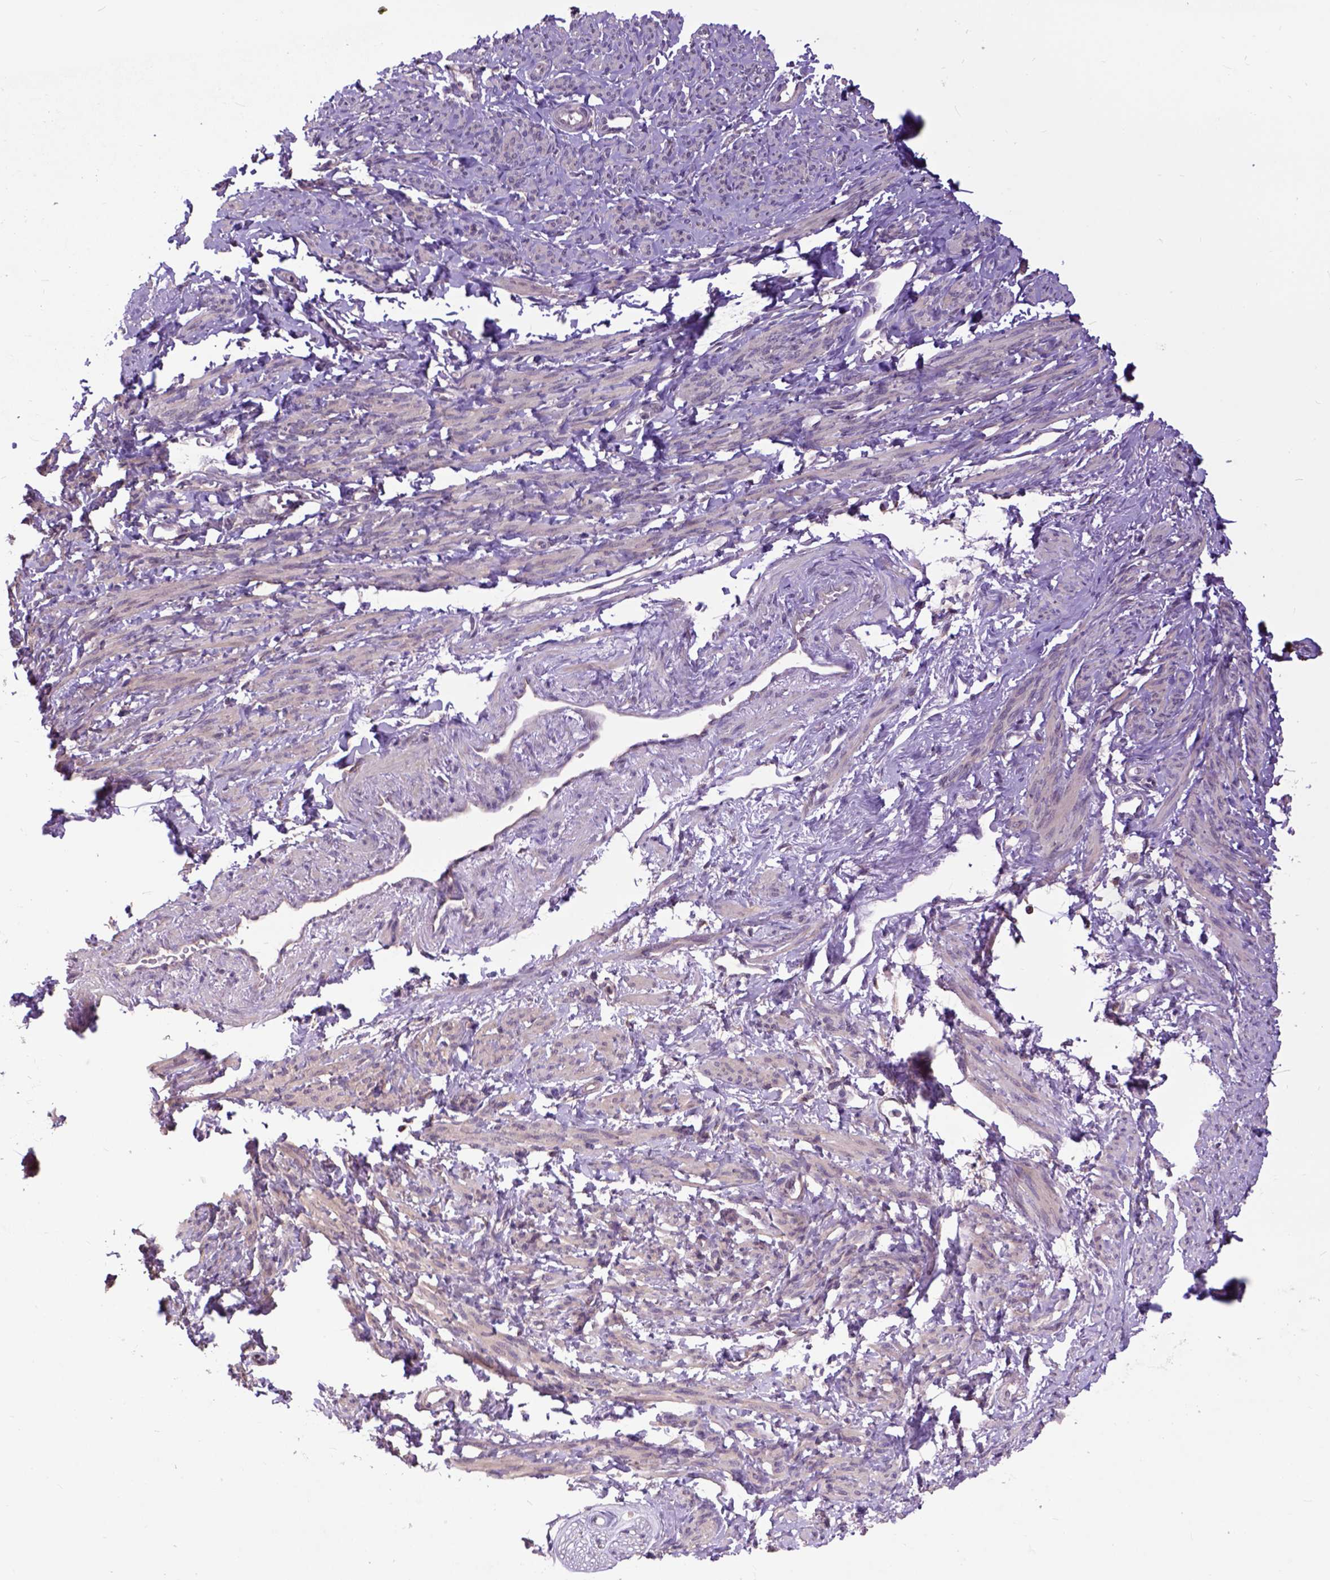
{"staining": {"intensity": "negative", "quantity": "none", "location": "none"}, "tissue": "smooth muscle", "cell_type": "Smooth muscle cells", "image_type": "normal", "snomed": [{"axis": "morphology", "description": "Normal tissue, NOS"}, {"axis": "topography", "description": "Smooth muscle"}], "caption": "An IHC photomicrograph of normal smooth muscle is shown. There is no staining in smooth muscle cells of smooth muscle.", "gene": "ARL1", "patient": {"sex": "female", "age": 65}}